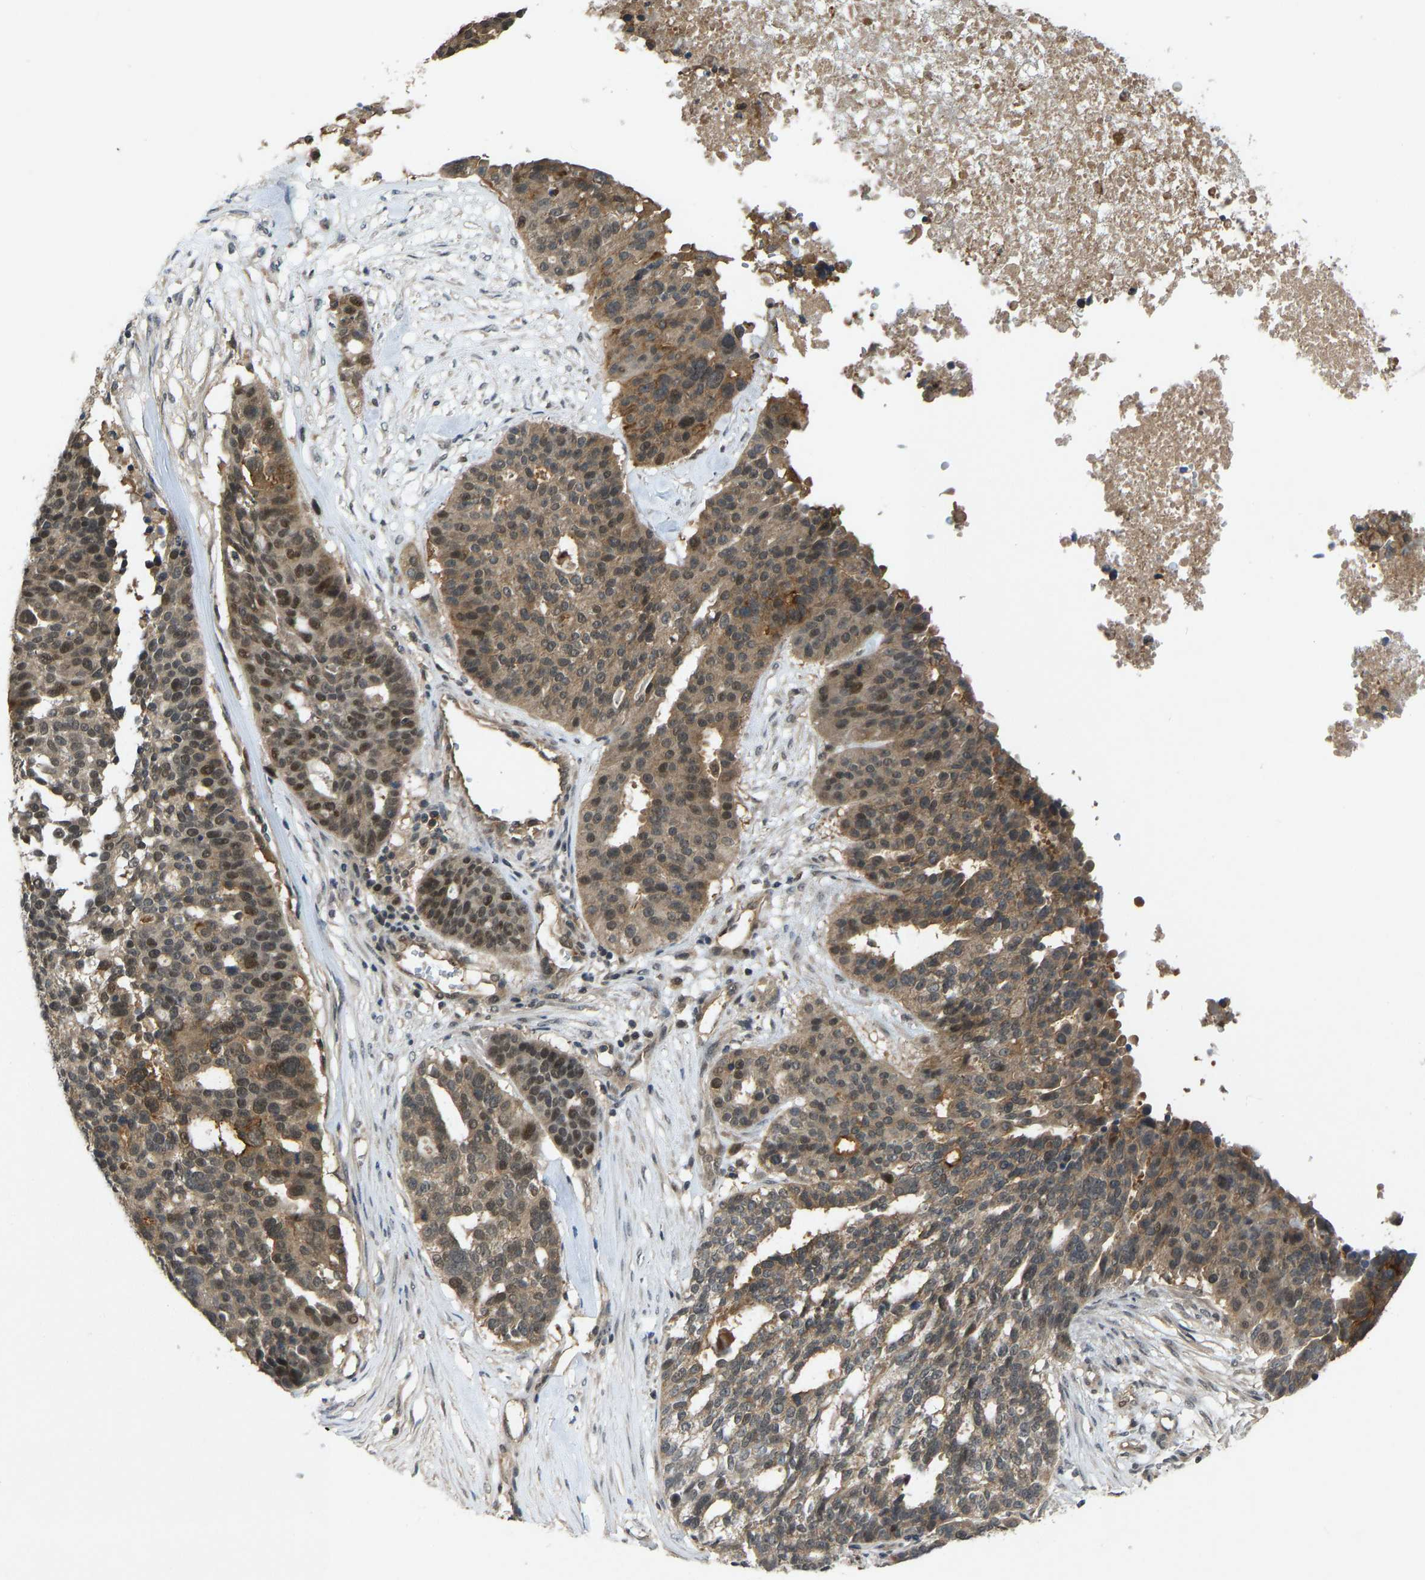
{"staining": {"intensity": "moderate", "quantity": ">75%", "location": "cytoplasmic/membranous,nuclear"}, "tissue": "ovarian cancer", "cell_type": "Tumor cells", "image_type": "cancer", "snomed": [{"axis": "morphology", "description": "Cystadenocarcinoma, serous, NOS"}, {"axis": "topography", "description": "Ovary"}], "caption": "Immunohistochemical staining of serous cystadenocarcinoma (ovarian) displays medium levels of moderate cytoplasmic/membranous and nuclear protein staining in approximately >75% of tumor cells.", "gene": "CCT8", "patient": {"sex": "female", "age": 59}}